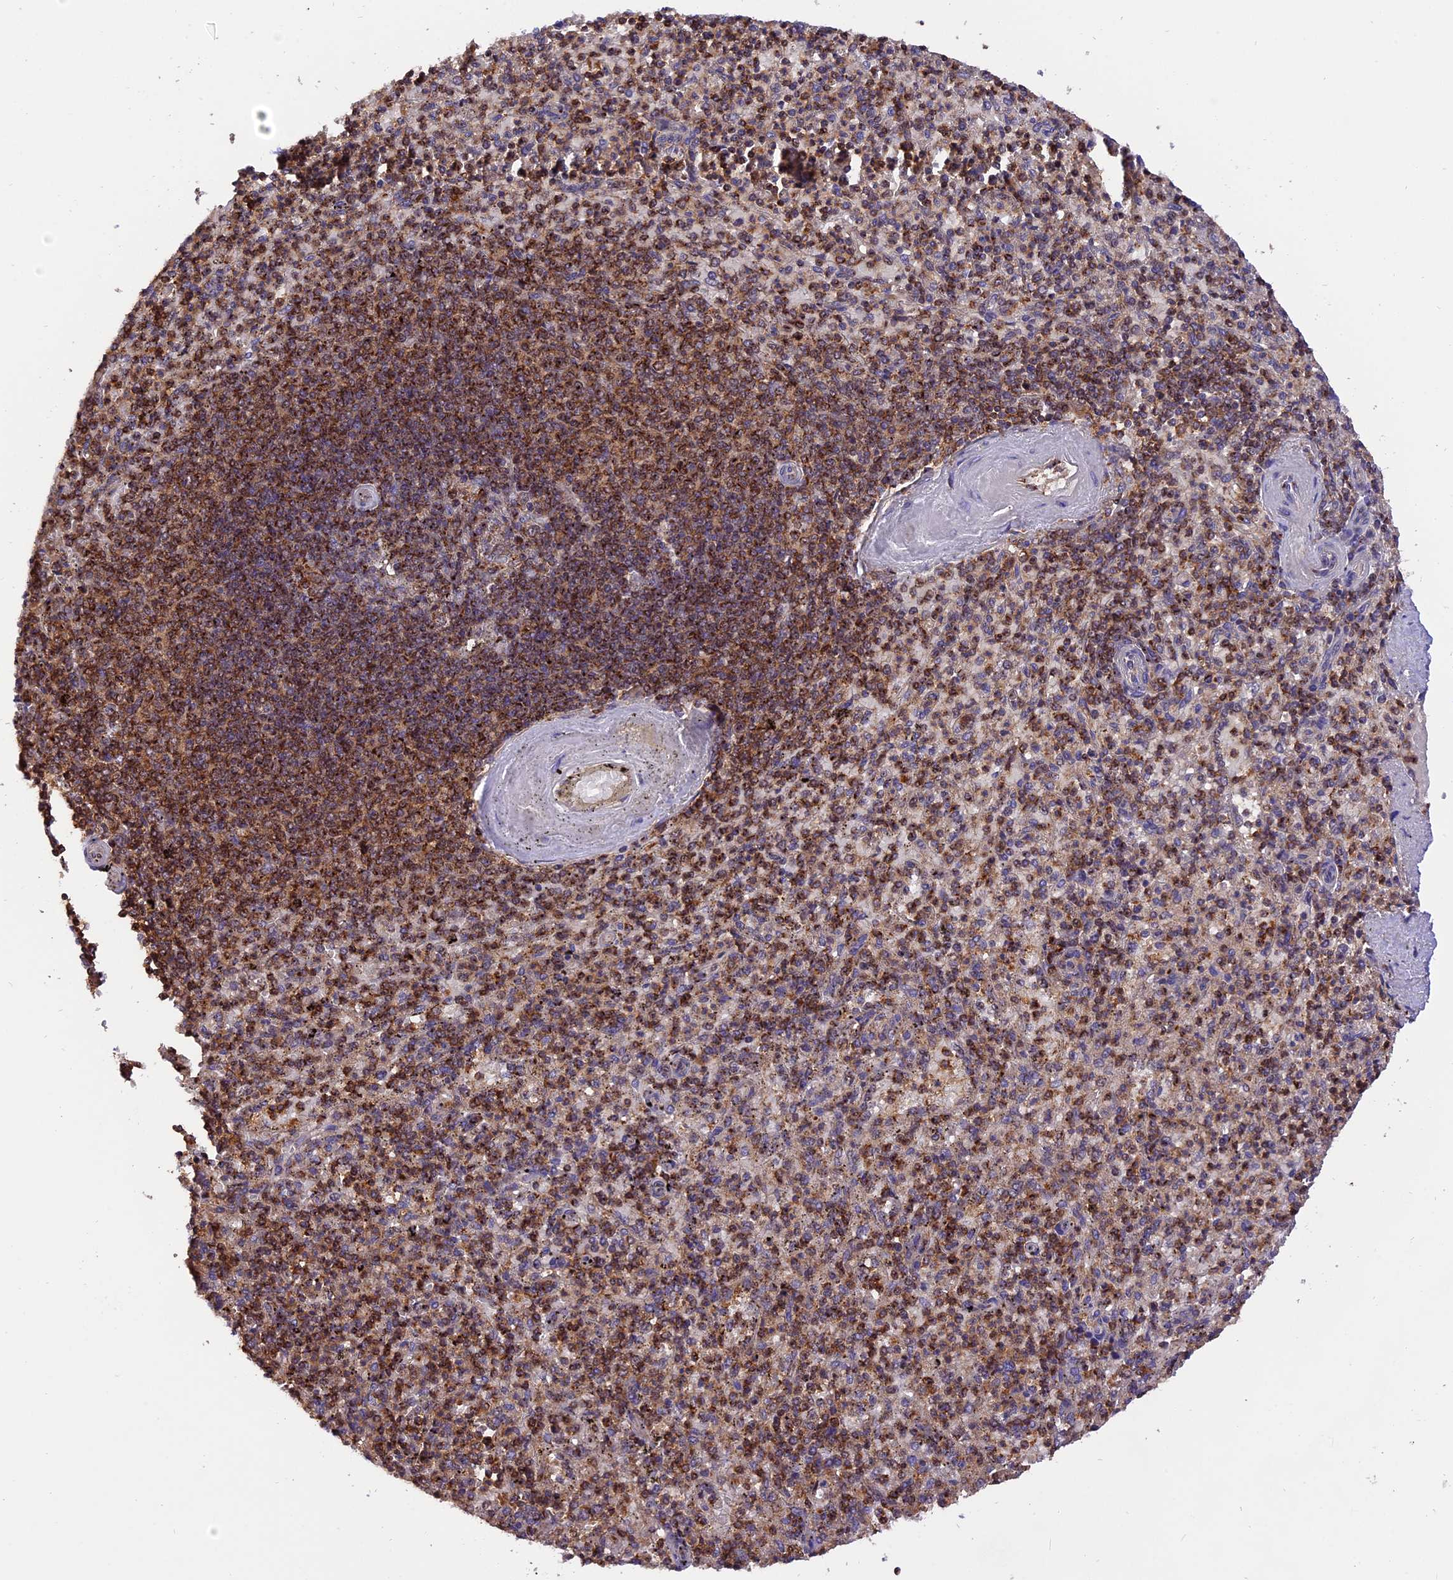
{"staining": {"intensity": "strong", "quantity": "25%-75%", "location": "cytoplasmic/membranous"}, "tissue": "spleen", "cell_type": "Cells in red pulp", "image_type": "normal", "snomed": [{"axis": "morphology", "description": "Normal tissue, NOS"}, {"axis": "topography", "description": "Spleen"}], "caption": "A photomicrograph showing strong cytoplasmic/membranous expression in approximately 25%-75% of cells in red pulp in benign spleen, as visualized by brown immunohistochemical staining.", "gene": "PEX3", "patient": {"sex": "male", "age": 82}}